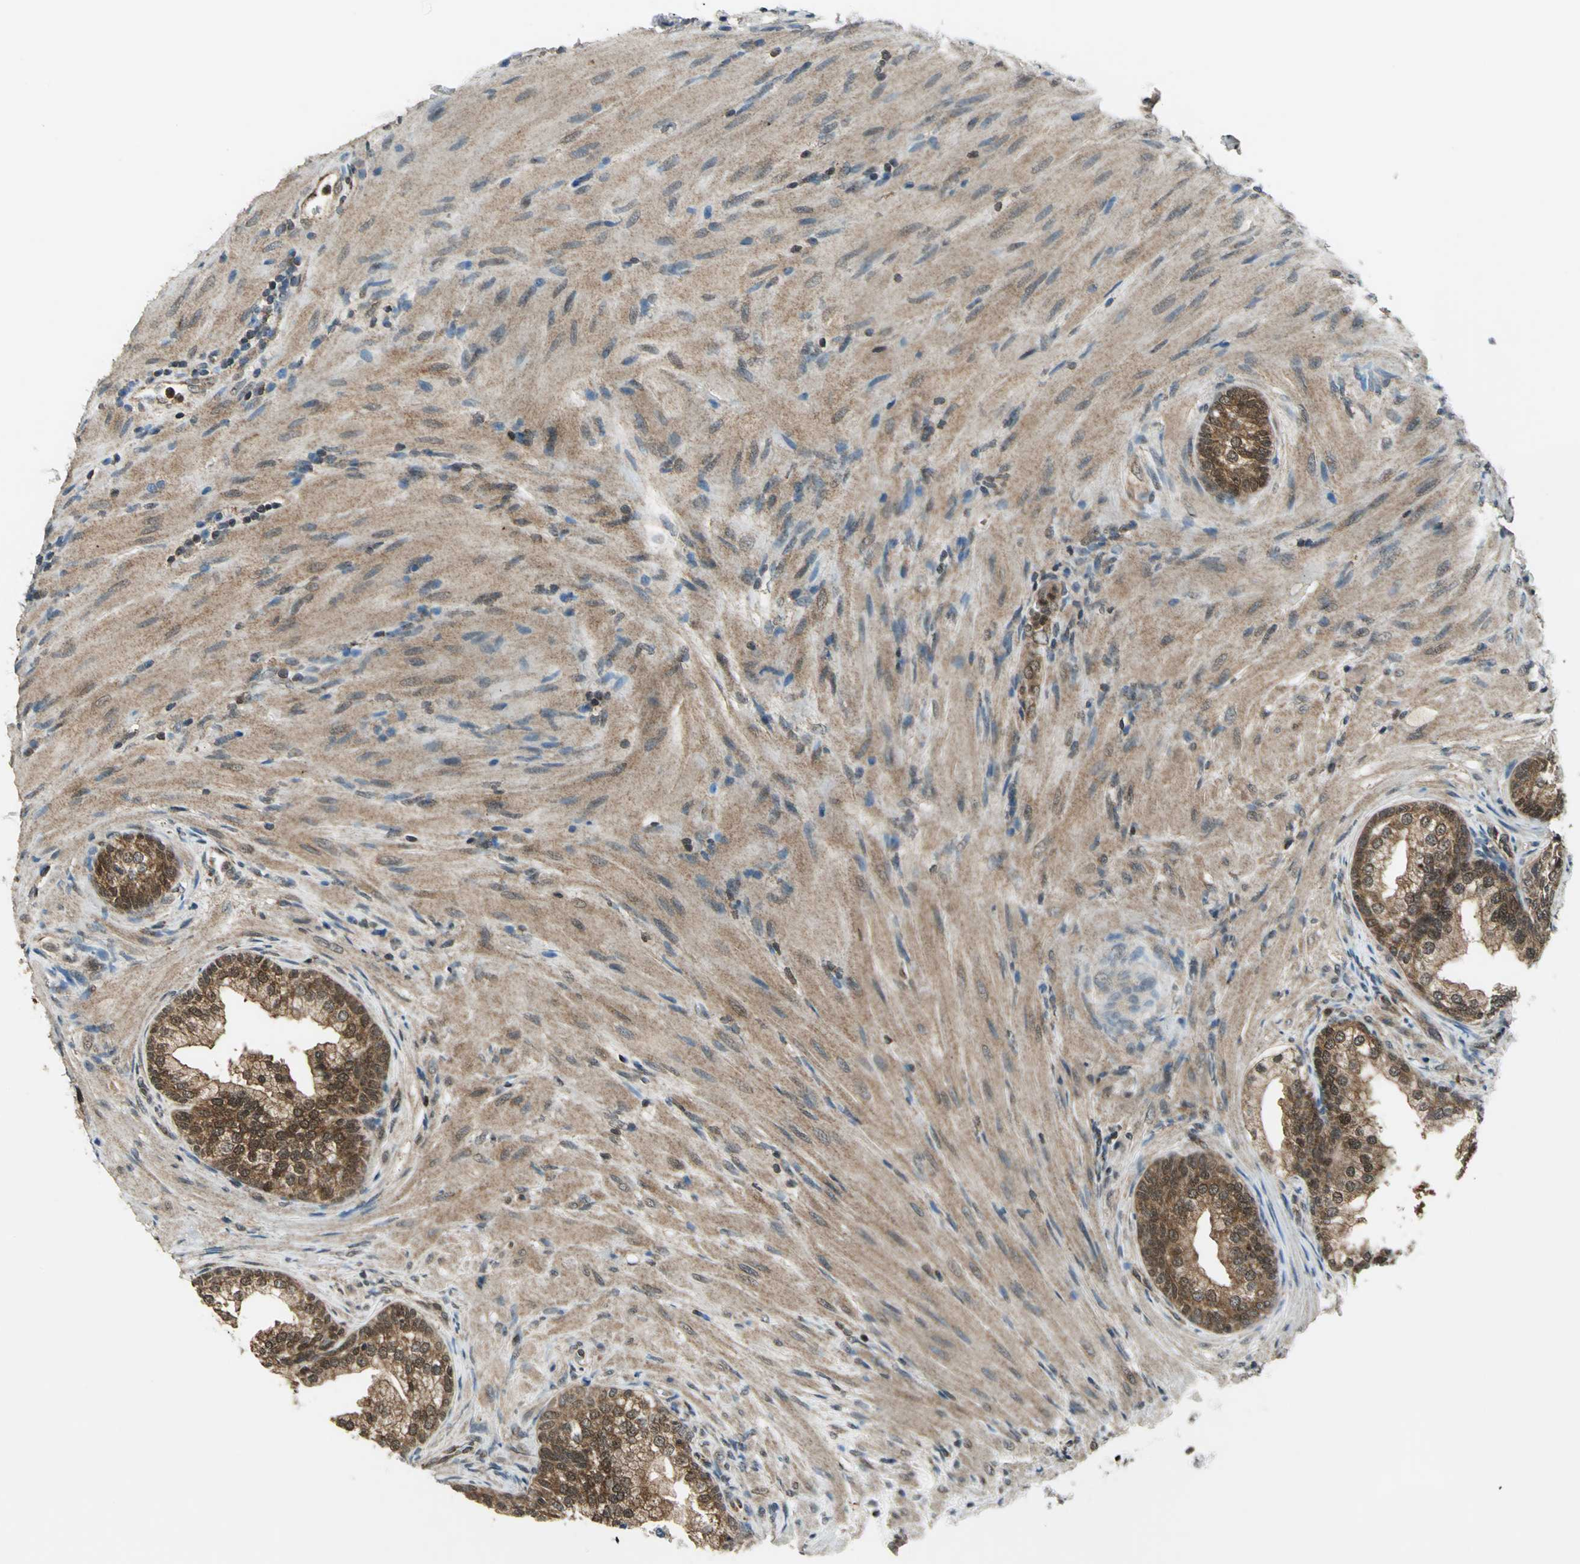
{"staining": {"intensity": "moderate", "quantity": ">75%", "location": "cytoplasmic/membranous"}, "tissue": "prostate", "cell_type": "Glandular cells", "image_type": "normal", "snomed": [{"axis": "morphology", "description": "Normal tissue, NOS"}, {"axis": "topography", "description": "Prostate"}], "caption": "A histopathology image of human prostate stained for a protein shows moderate cytoplasmic/membranous brown staining in glandular cells. Nuclei are stained in blue.", "gene": "NUDT2", "patient": {"sex": "male", "age": 76}}